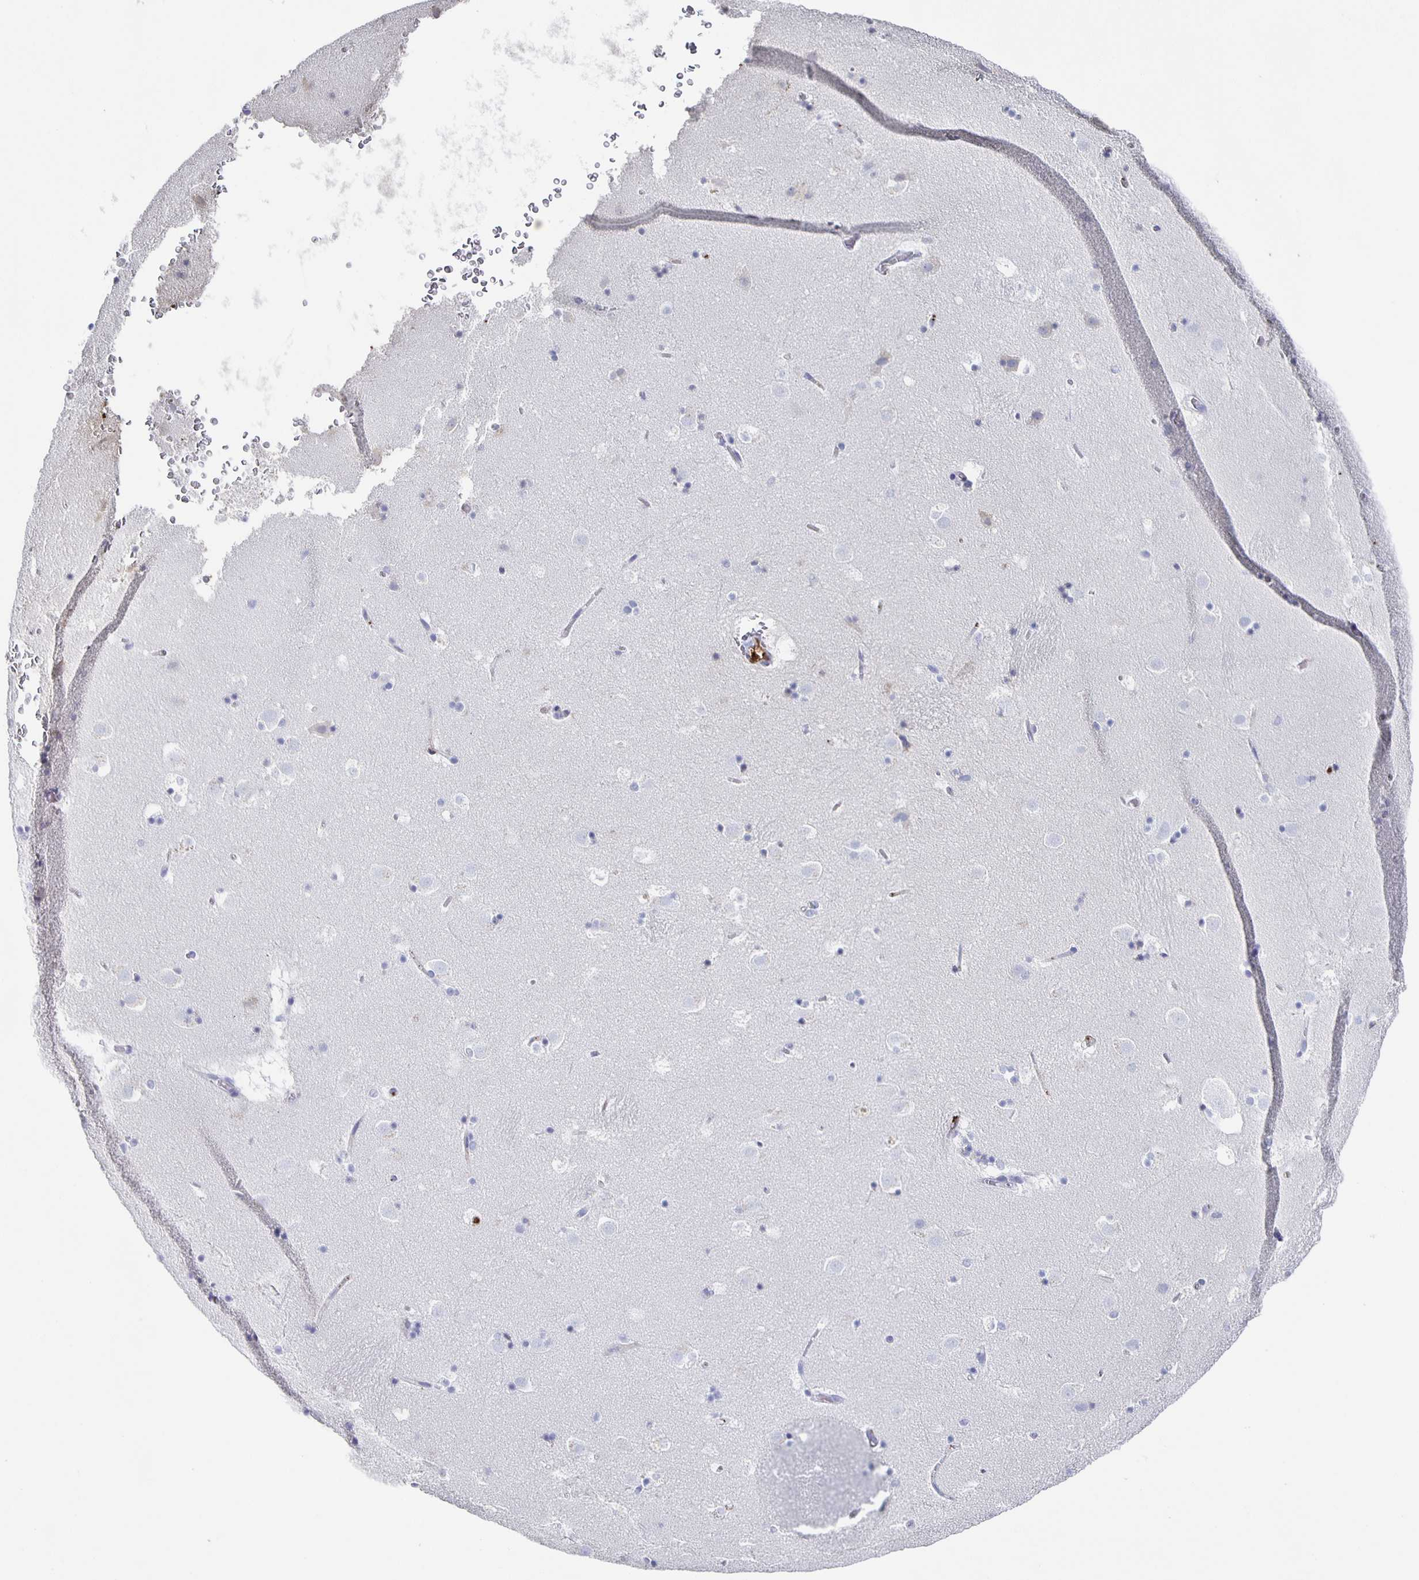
{"staining": {"intensity": "negative", "quantity": "none", "location": "none"}, "tissue": "caudate", "cell_type": "Glial cells", "image_type": "normal", "snomed": [{"axis": "morphology", "description": "Normal tissue, NOS"}, {"axis": "topography", "description": "Lateral ventricle wall"}], "caption": "Immunohistochemistry (IHC) histopathology image of normal caudate: caudate stained with DAB (3,3'-diaminobenzidine) reveals no significant protein expression in glial cells.", "gene": "FGA", "patient": {"sex": "male", "age": 37}}